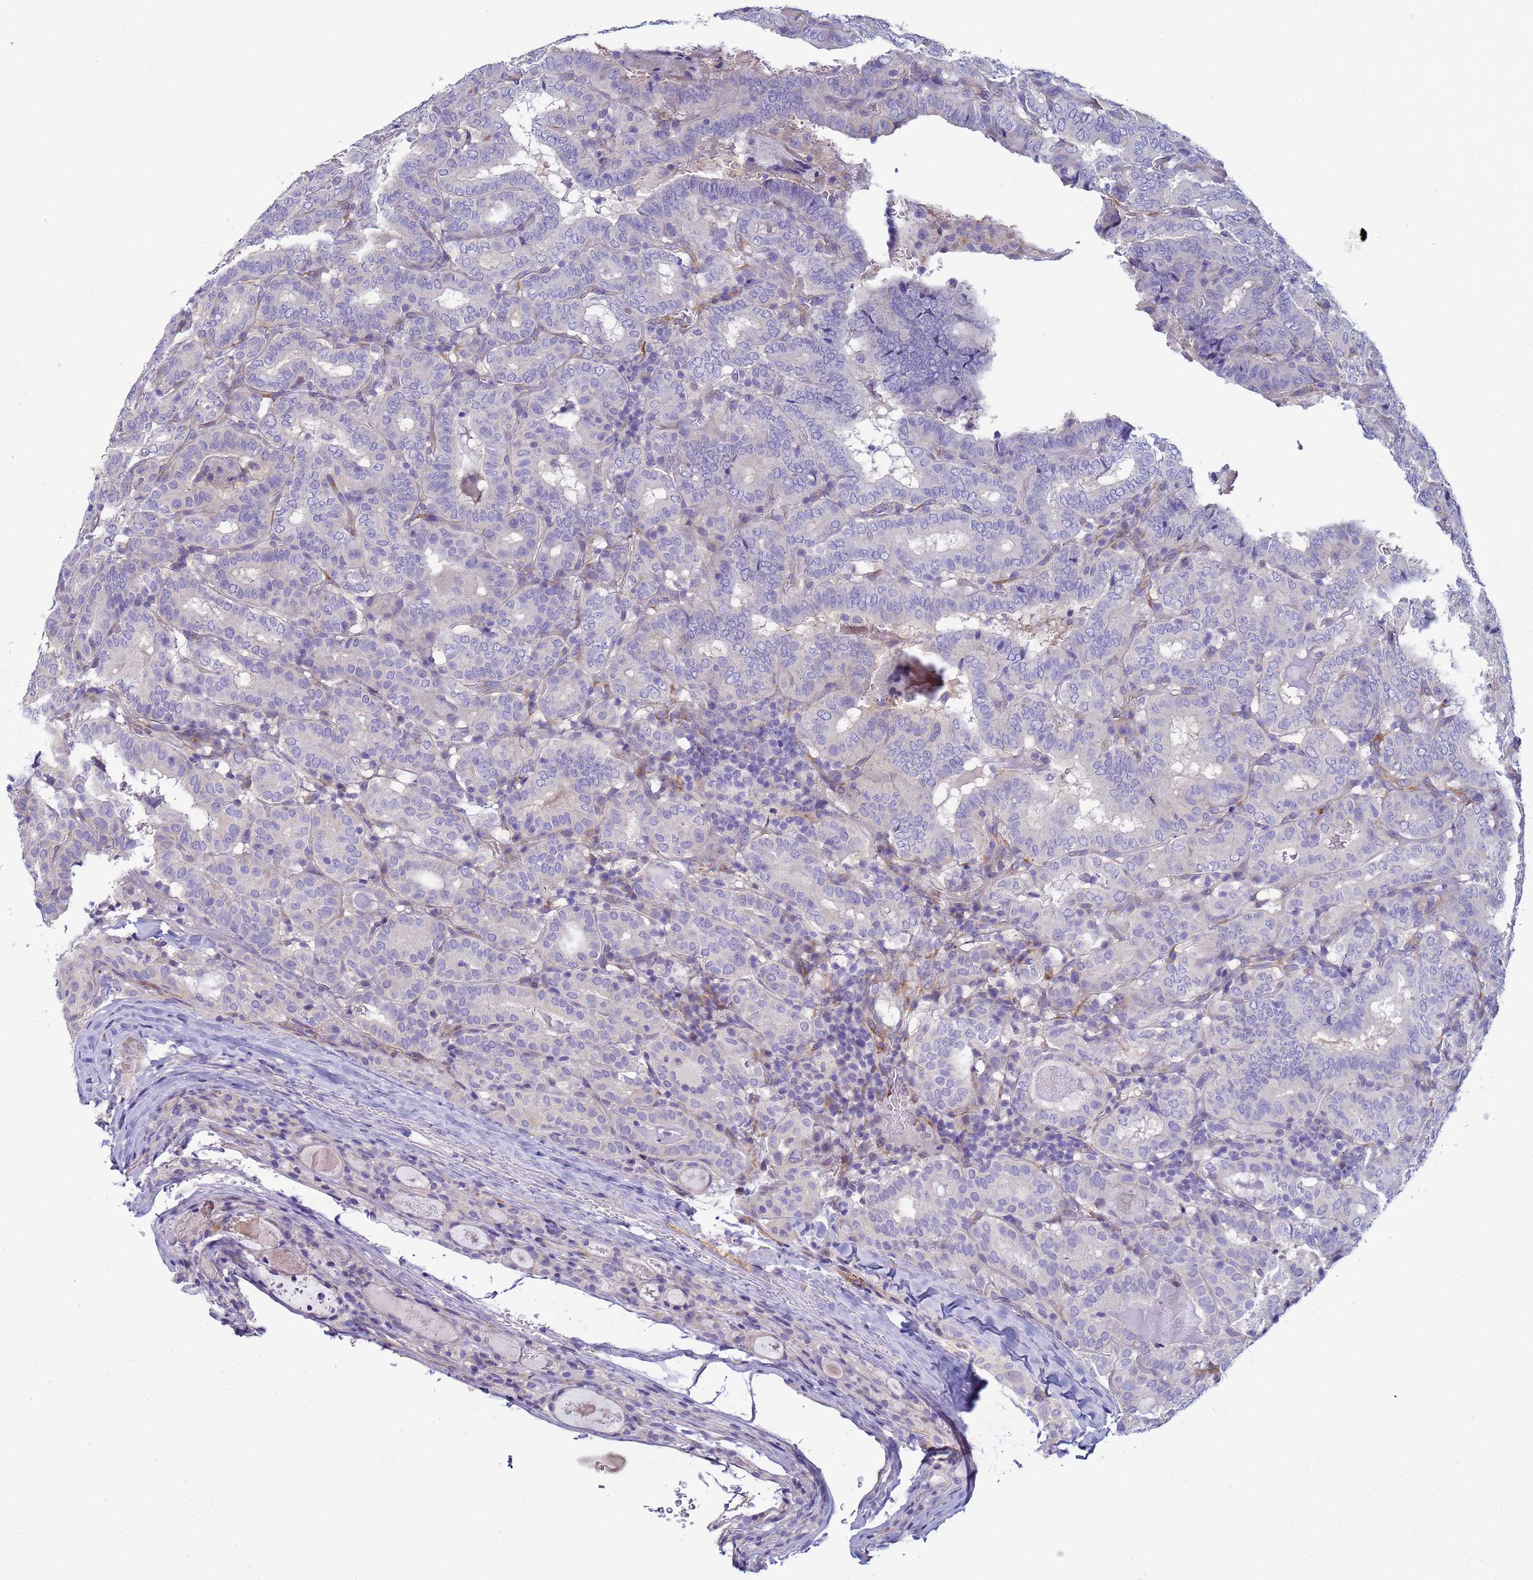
{"staining": {"intensity": "negative", "quantity": "none", "location": "none"}, "tissue": "thyroid cancer", "cell_type": "Tumor cells", "image_type": "cancer", "snomed": [{"axis": "morphology", "description": "Papillary adenocarcinoma, NOS"}, {"axis": "topography", "description": "Thyroid gland"}], "caption": "DAB immunohistochemical staining of human thyroid cancer displays no significant positivity in tumor cells.", "gene": "TRPC6", "patient": {"sex": "female", "age": 72}}